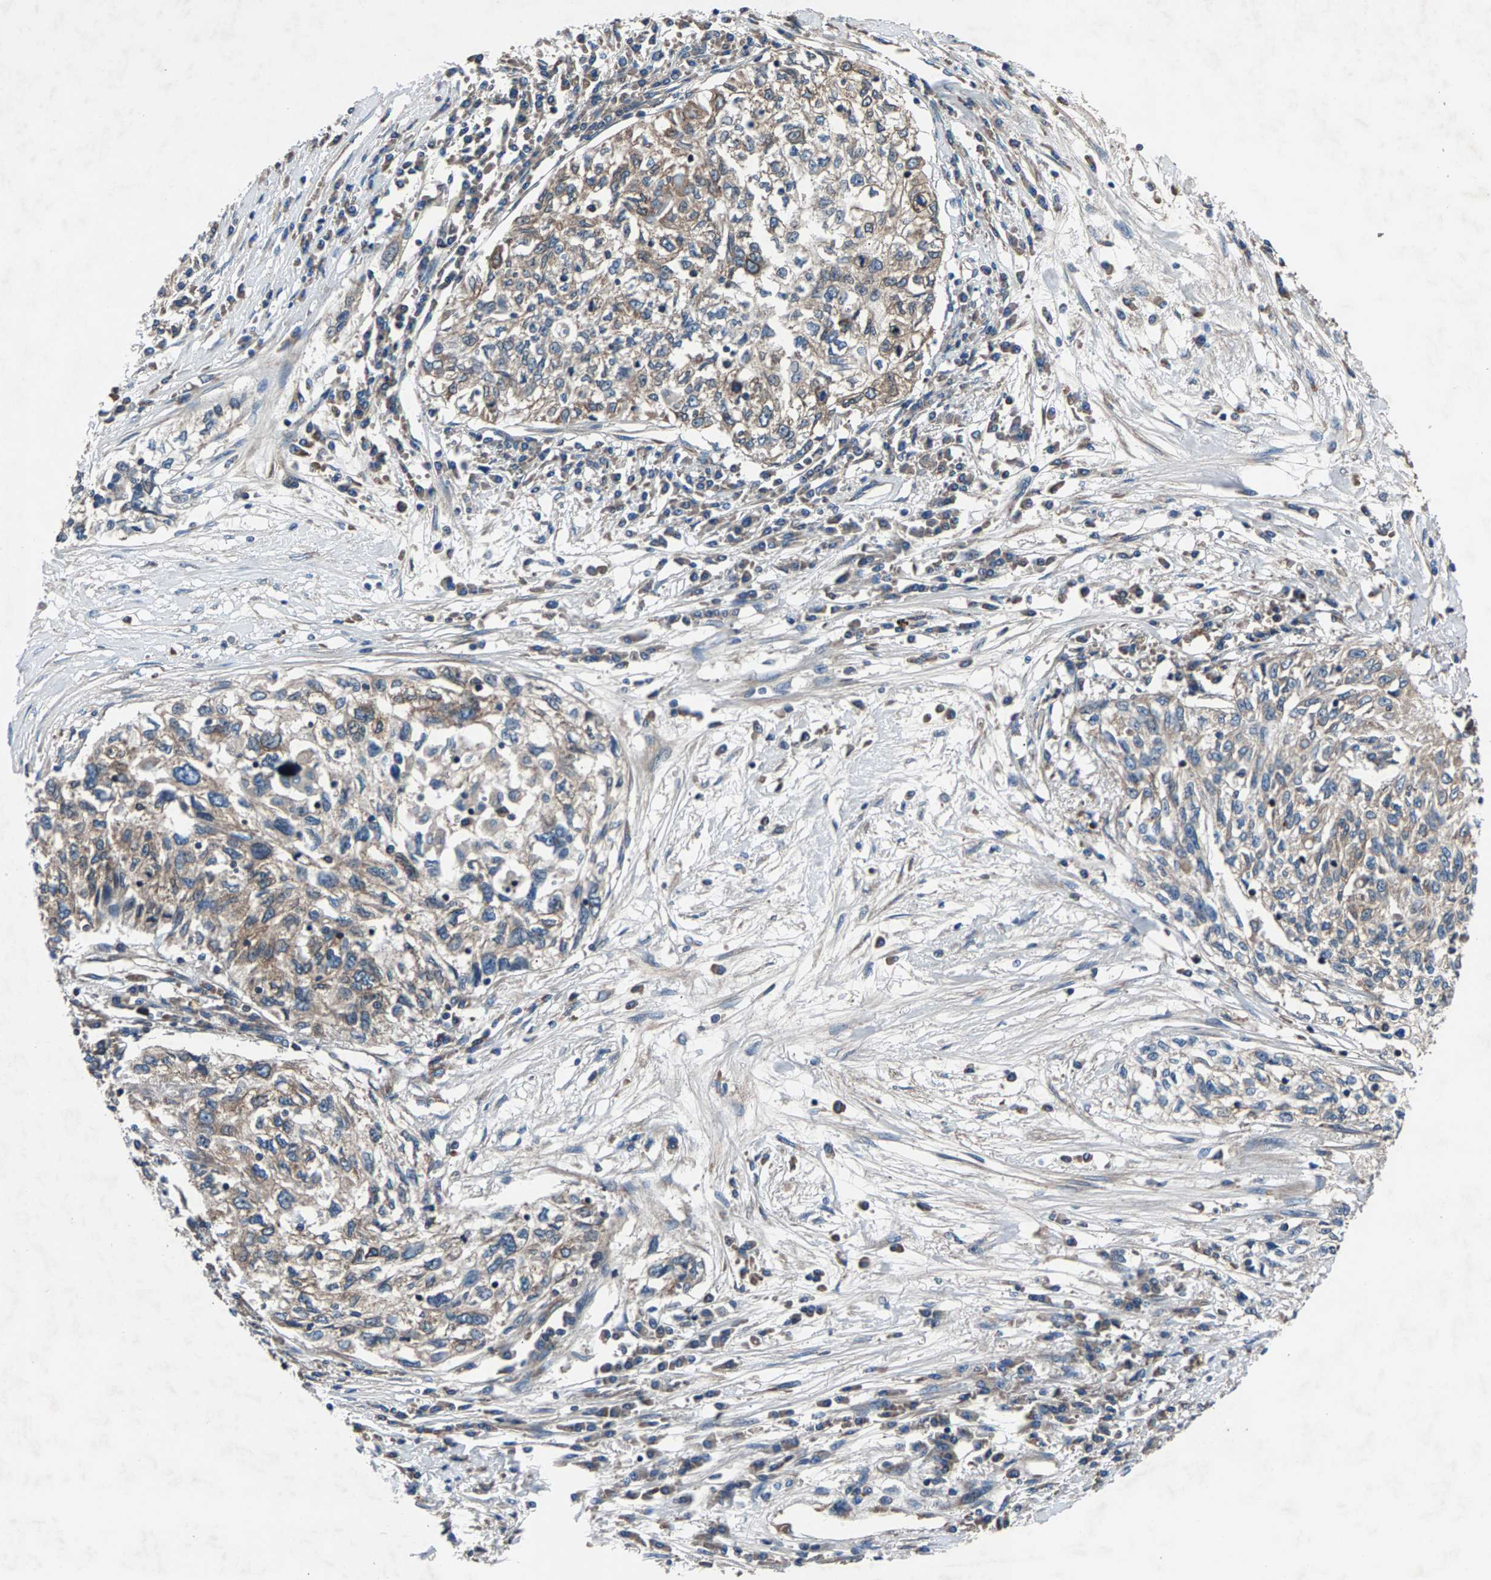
{"staining": {"intensity": "weak", "quantity": "25%-75%", "location": "cytoplasmic/membranous"}, "tissue": "cervical cancer", "cell_type": "Tumor cells", "image_type": "cancer", "snomed": [{"axis": "morphology", "description": "Squamous cell carcinoma, NOS"}, {"axis": "topography", "description": "Cervix"}], "caption": "Cervical cancer (squamous cell carcinoma) stained with immunohistochemistry reveals weak cytoplasmic/membranous staining in about 25%-75% of tumor cells. The staining was performed using DAB, with brown indicating positive protein expression. Nuclei are stained blue with hematoxylin.", "gene": "LPCAT1", "patient": {"sex": "female", "age": 57}}